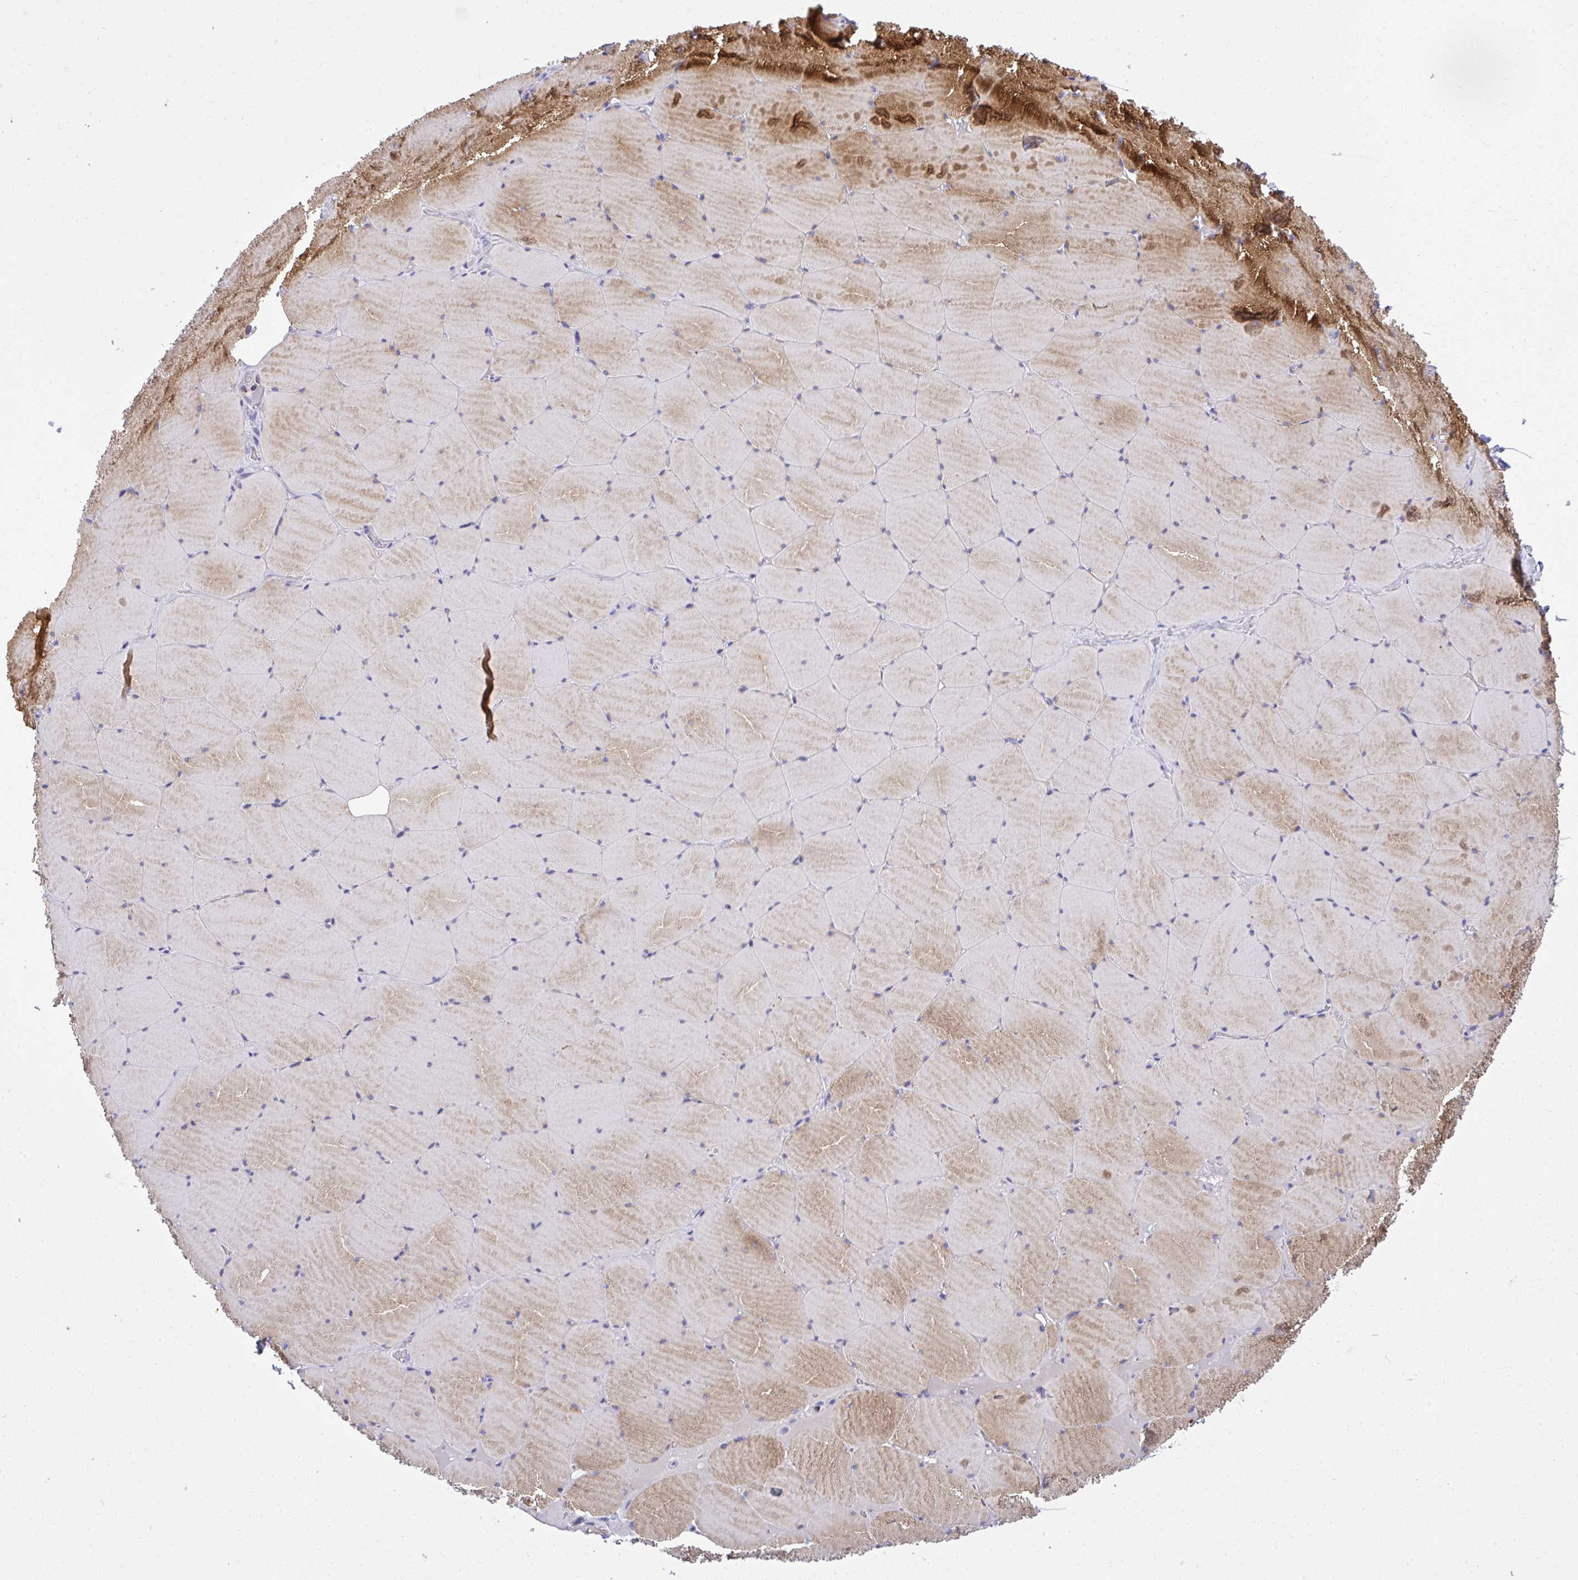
{"staining": {"intensity": "strong", "quantity": "25%-75%", "location": "cytoplasmic/membranous"}, "tissue": "skeletal muscle", "cell_type": "Myocytes", "image_type": "normal", "snomed": [{"axis": "morphology", "description": "Normal tissue, NOS"}, {"axis": "topography", "description": "Skeletal muscle"}, {"axis": "topography", "description": "Head-Neck"}], "caption": "An immunohistochemistry (IHC) photomicrograph of benign tissue is shown. Protein staining in brown highlights strong cytoplasmic/membranous positivity in skeletal muscle within myocytes. The staining is performed using DAB brown chromogen to label protein expression. The nuclei are counter-stained blue using hematoxylin.", "gene": "ST6GALNAC3", "patient": {"sex": "male", "age": 66}}